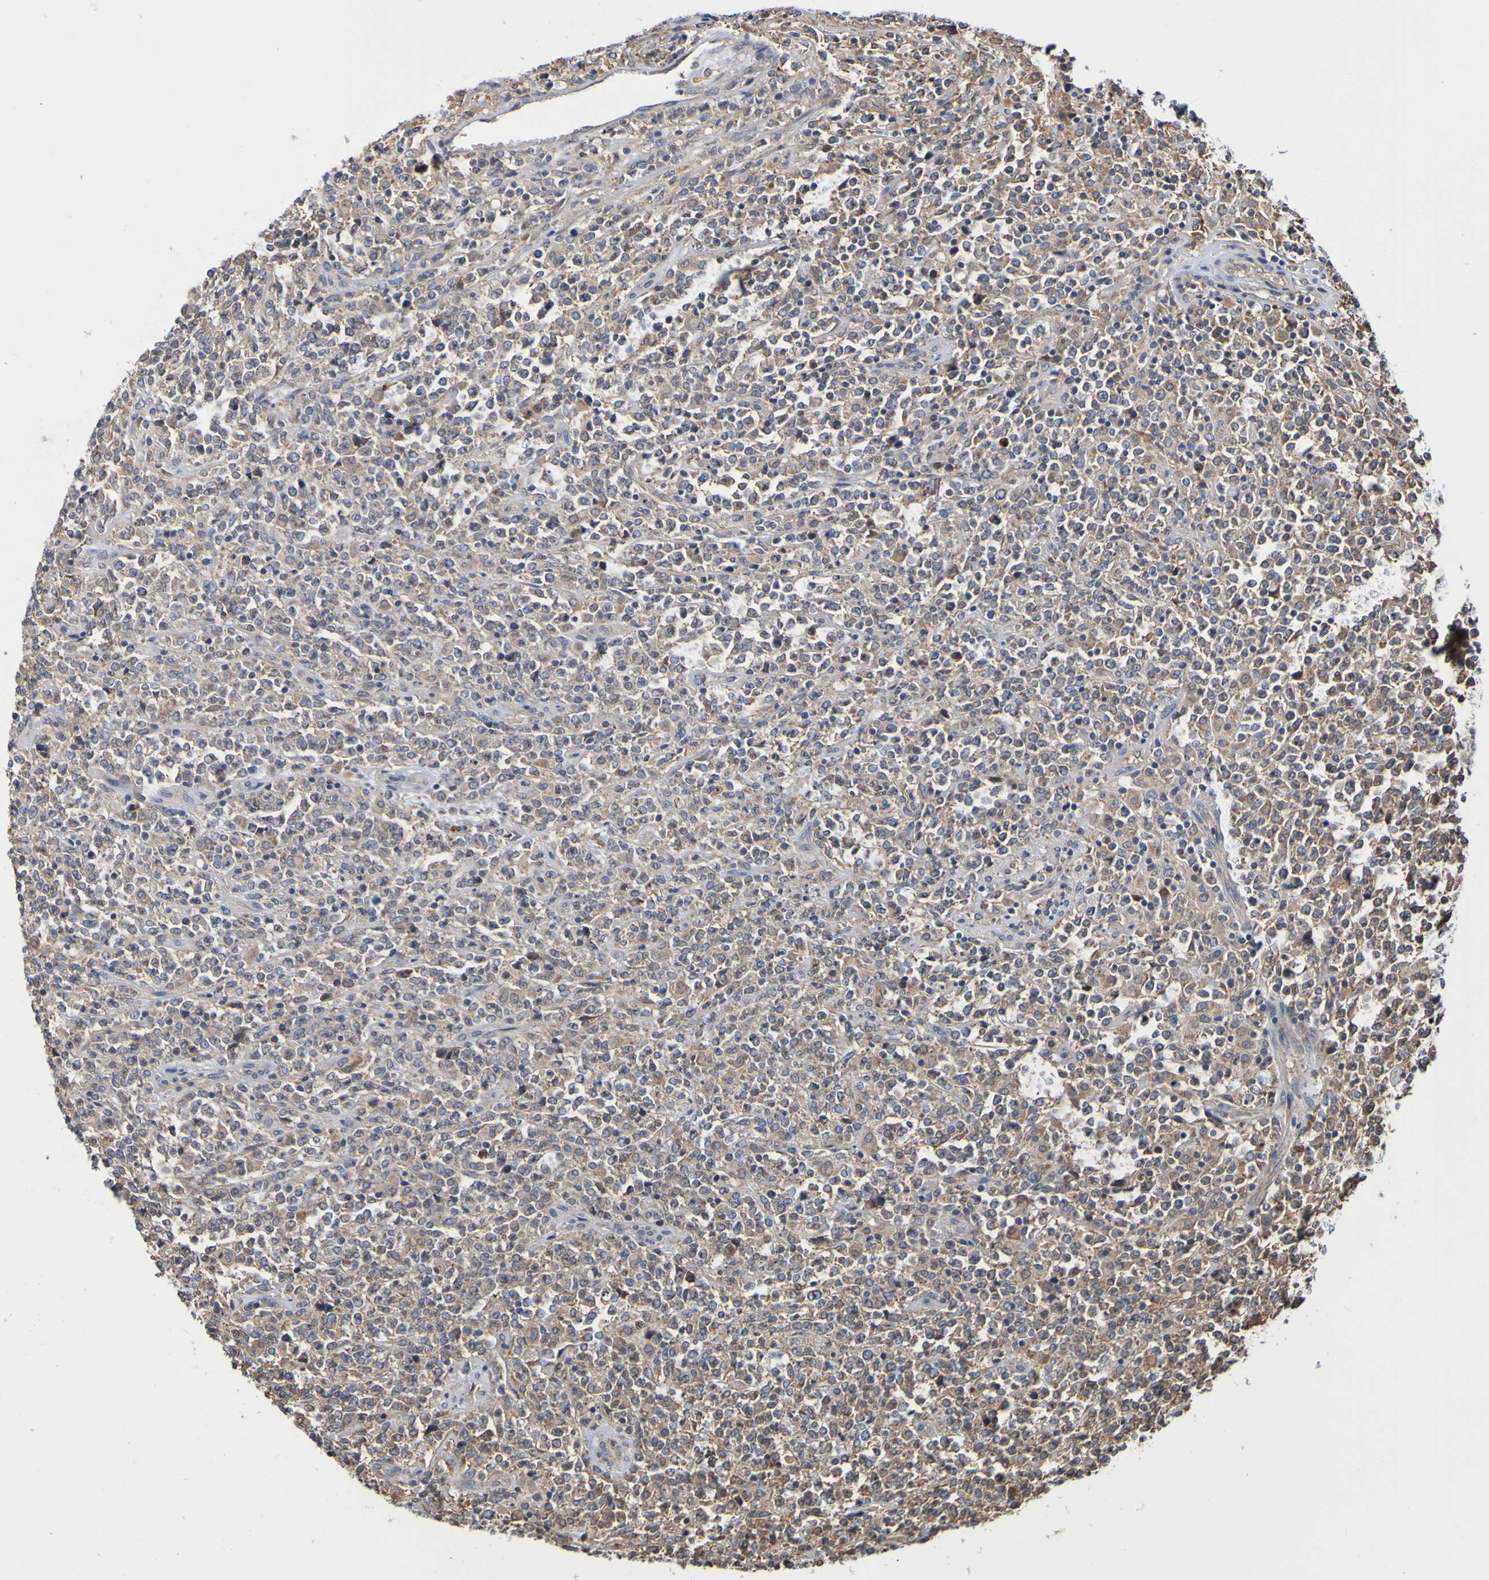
{"staining": {"intensity": "weak", "quantity": "25%-75%", "location": "cytoplasmic/membranous"}, "tissue": "lymphoma", "cell_type": "Tumor cells", "image_type": "cancer", "snomed": [{"axis": "morphology", "description": "Malignant lymphoma, non-Hodgkin's type, High grade"}, {"axis": "topography", "description": "Soft tissue"}], "caption": "Tumor cells display low levels of weak cytoplasmic/membranous positivity in approximately 25%-75% of cells in human malignant lymphoma, non-Hodgkin's type (high-grade).", "gene": "AXIN1", "patient": {"sex": "male", "age": 18}}